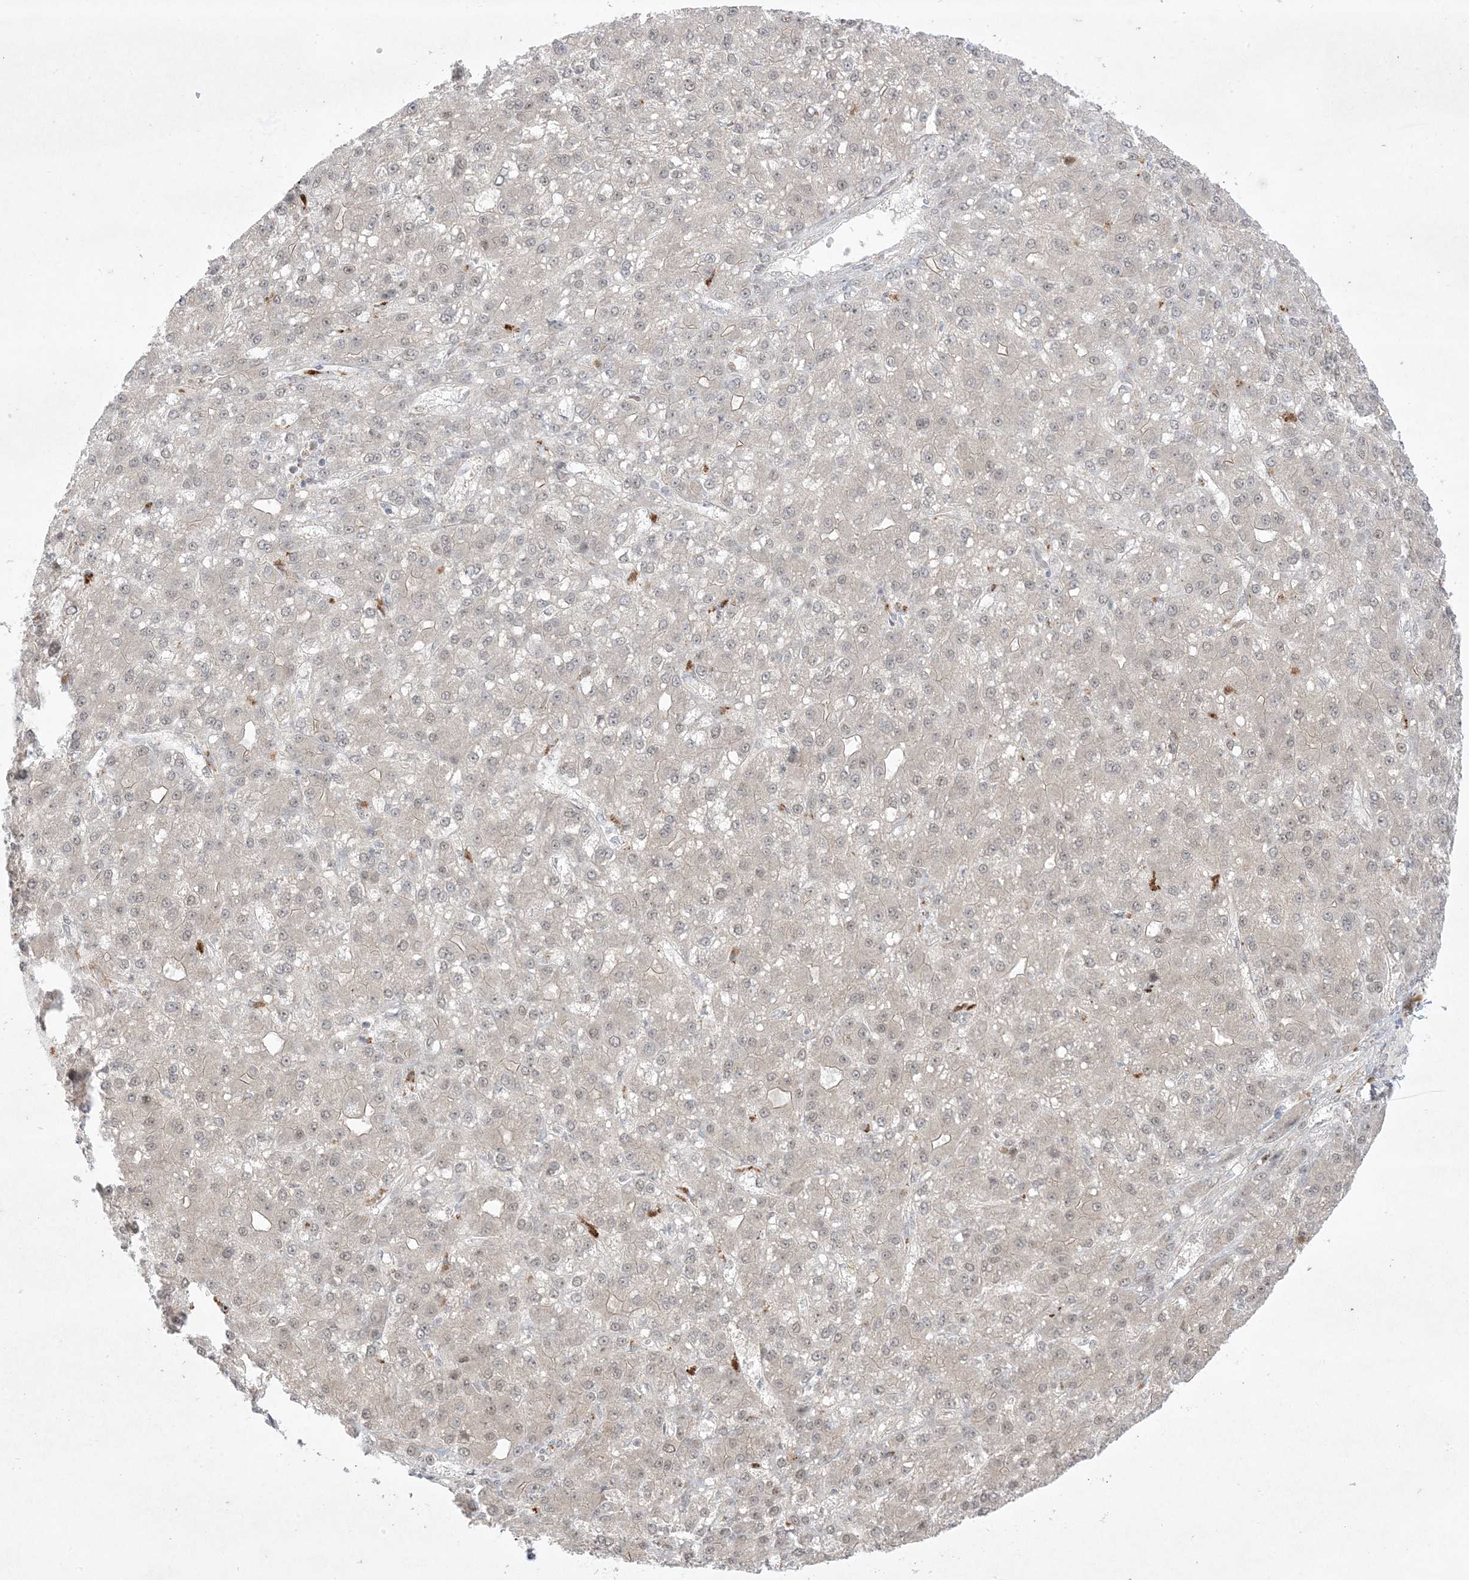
{"staining": {"intensity": "weak", "quantity": "<25%", "location": "nuclear"}, "tissue": "liver cancer", "cell_type": "Tumor cells", "image_type": "cancer", "snomed": [{"axis": "morphology", "description": "Carcinoma, Hepatocellular, NOS"}, {"axis": "topography", "description": "Liver"}], "caption": "This micrograph is of liver cancer (hepatocellular carcinoma) stained with IHC to label a protein in brown with the nuclei are counter-stained blue. There is no expression in tumor cells.", "gene": "PTK6", "patient": {"sex": "male", "age": 67}}